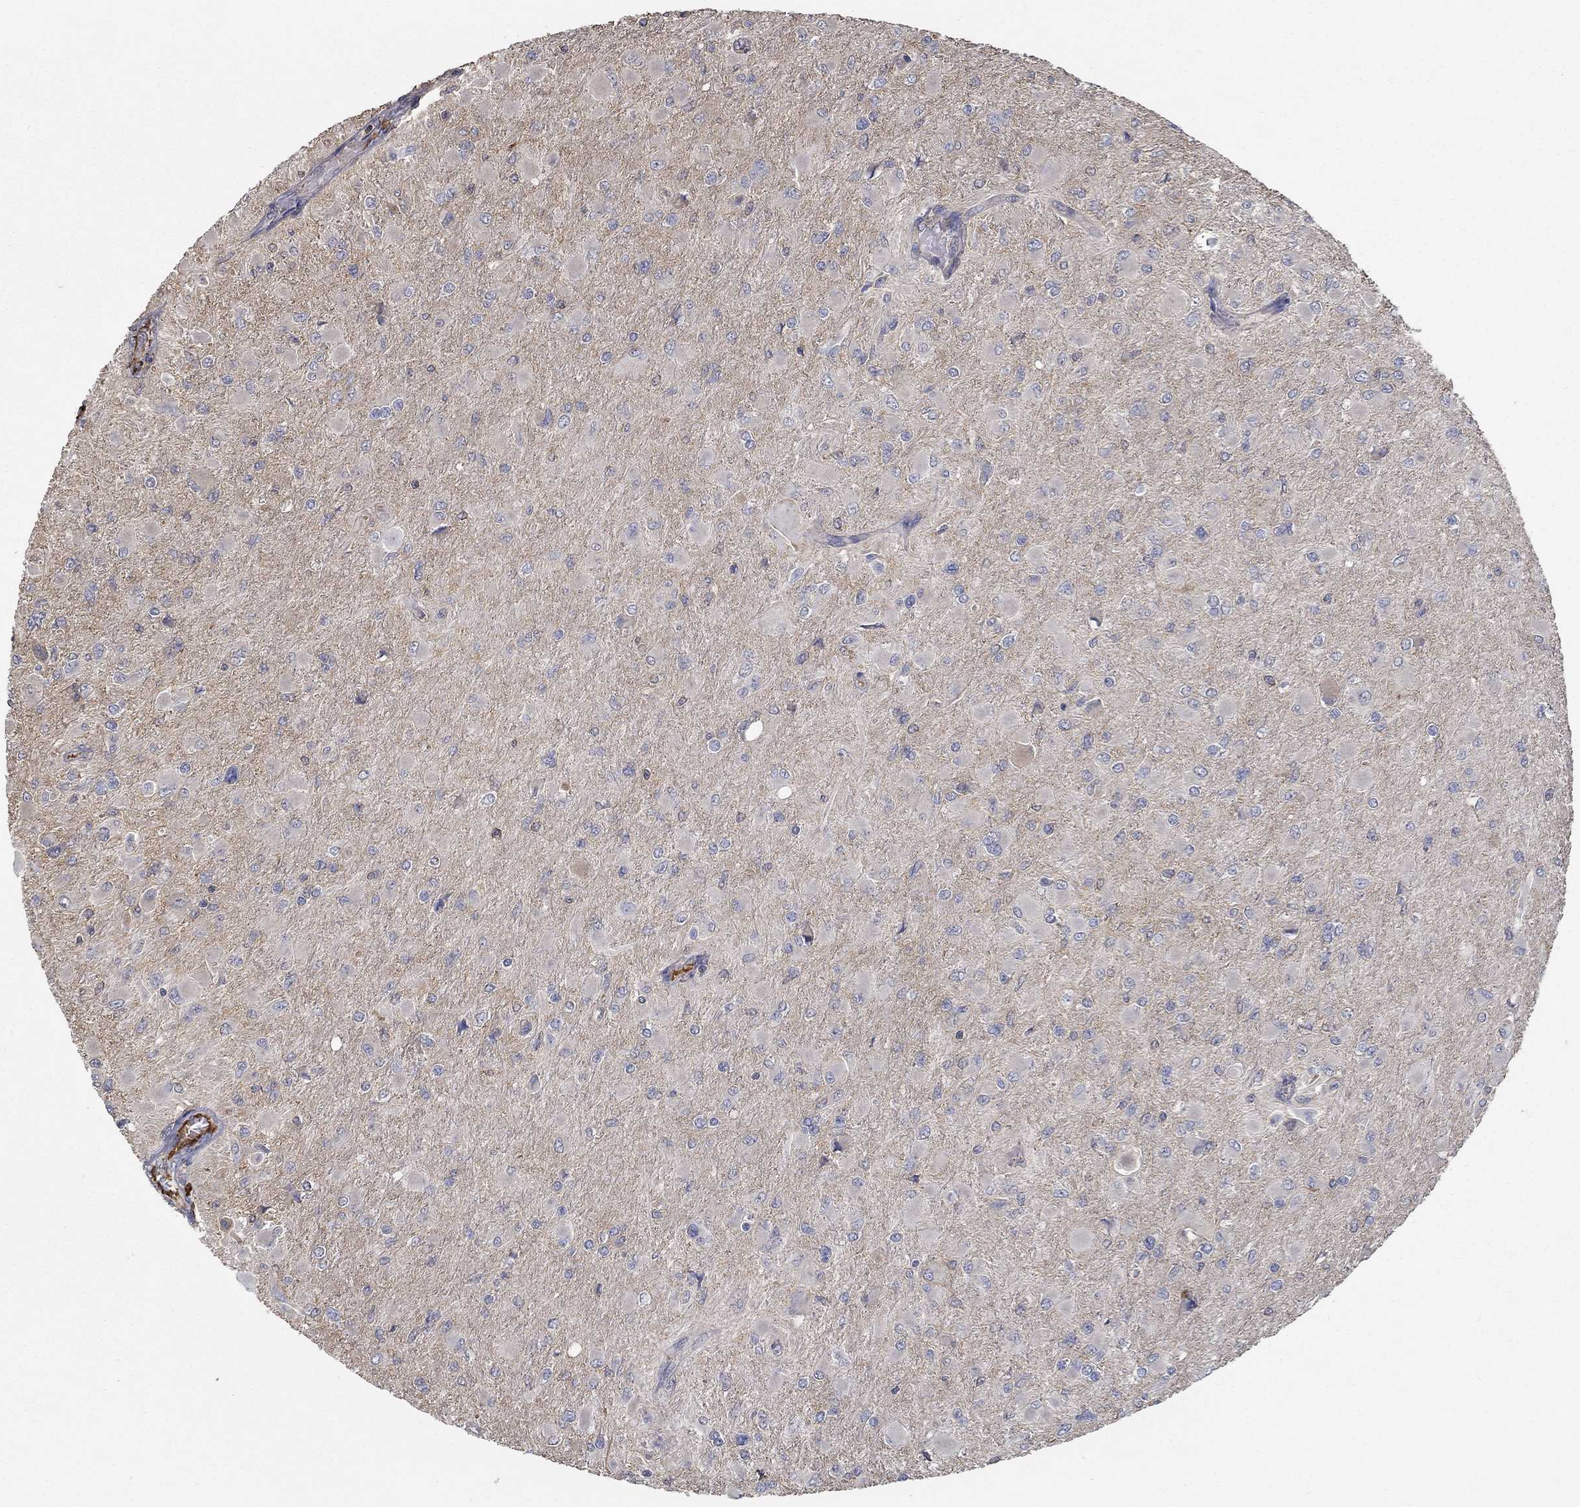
{"staining": {"intensity": "negative", "quantity": "none", "location": "none"}, "tissue": "glioma", "cell_type": "Tumor cells", "image_type": "cancer", "snomed": [{"axis": "morphology", "description": "Glioma, malignant, High grade"}, {"axis": "topography", "description": "Cerebral cortex"}], "caption": "This is an IHC micrograph of malignant high-grade glioma. There is no expression in tumor cells.", "gene": "IL10", "patient": {"sex": "female", "age": 36}}